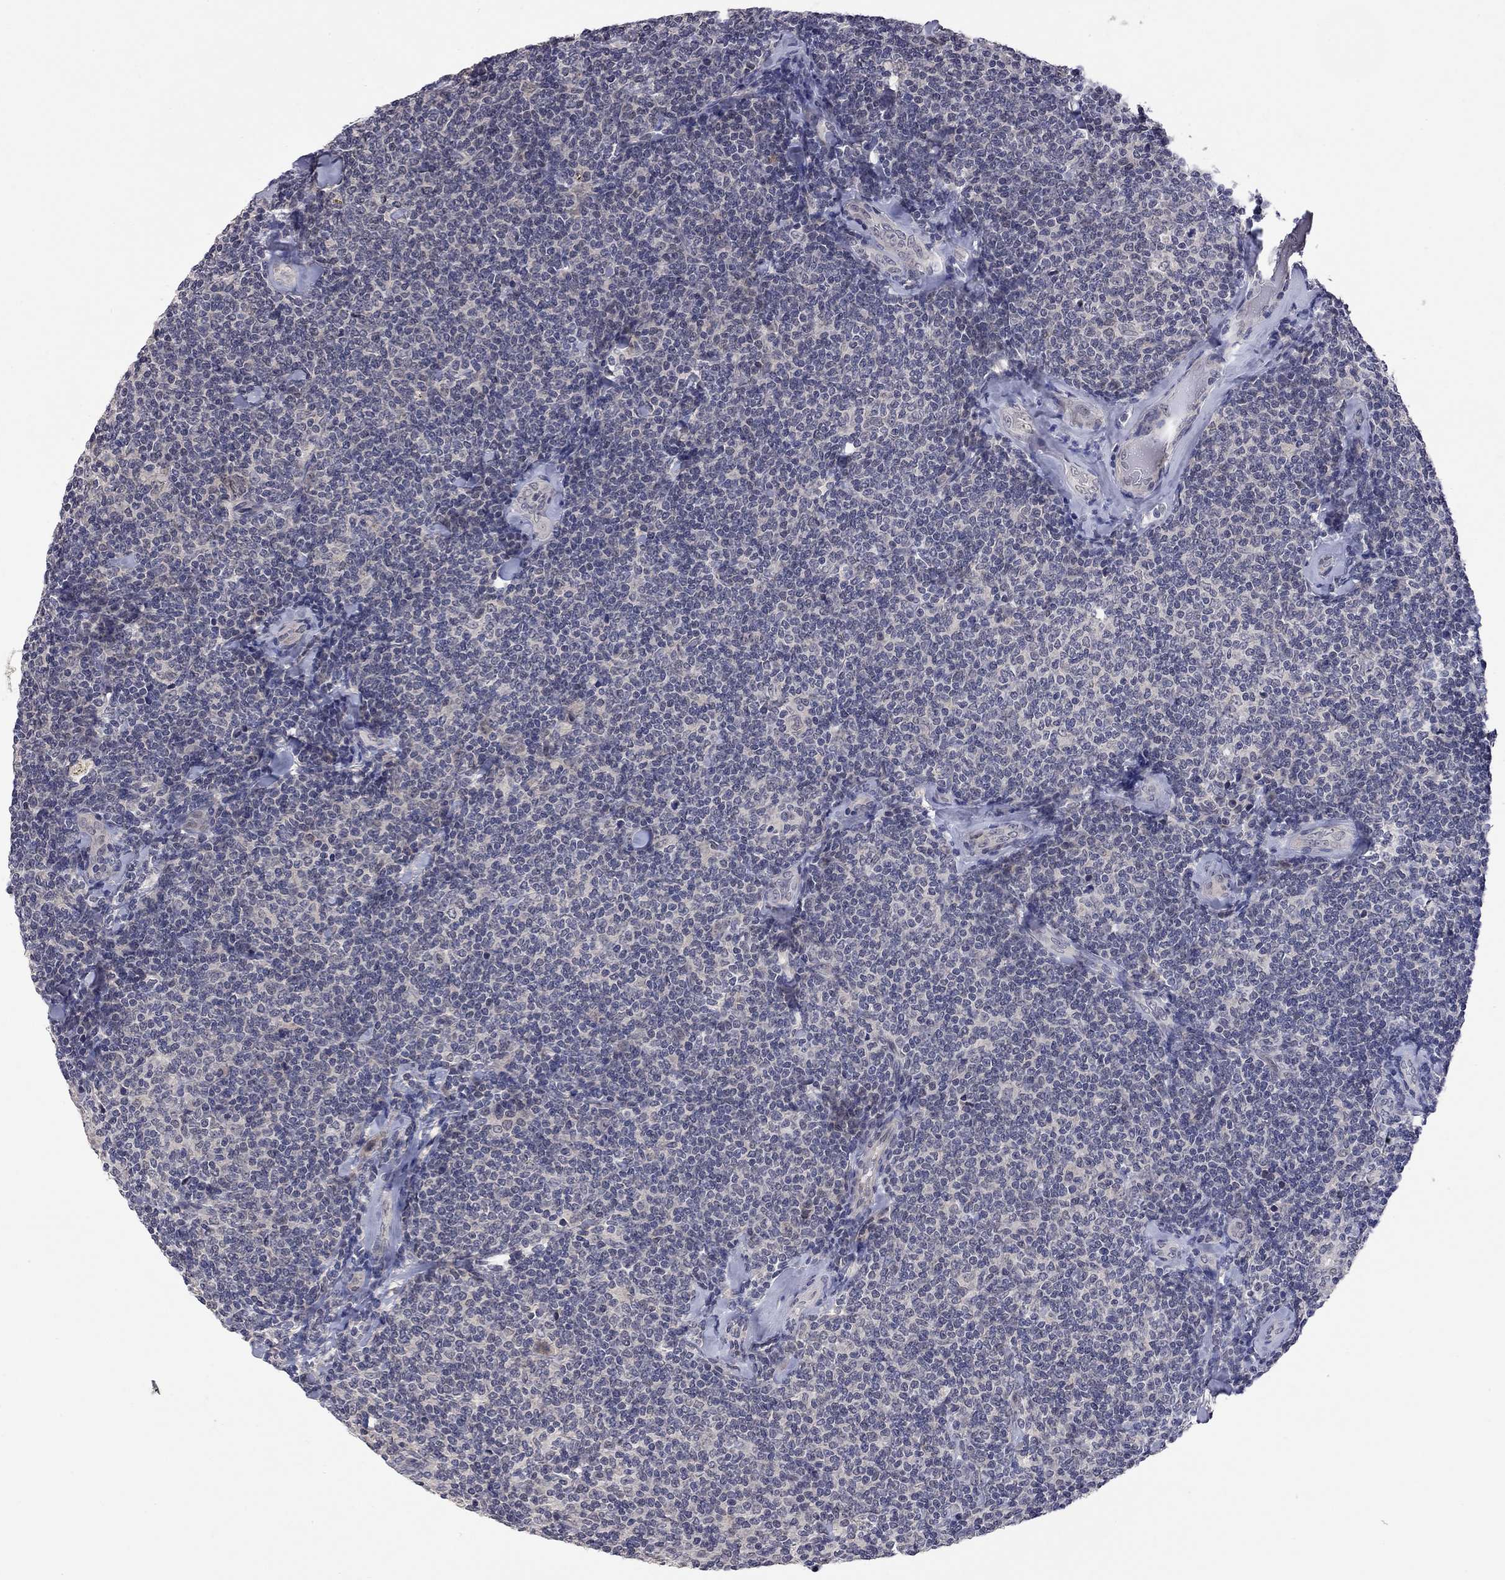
{"staining": {"intensity": "negative", "quantity": "none", "location": "none"}, "tissue": "lymphoma", "cell_type": "Tumor cells", "image_type": "cancer", "snomed": [{"axis": "morphology", "description": "Malignant lymphoma, non-Hodgkin's type, Low grade"}, {"axis": "topography", "description": "Lymph node"}], "caption": "Malignant lymphoma, non-Hodgkin's type (low-grade) was stained to show a protein in brown. There is no significant expression in tumor cells.", "gene": "FABP12", "patient": {"sex": "female", "age": 56}}